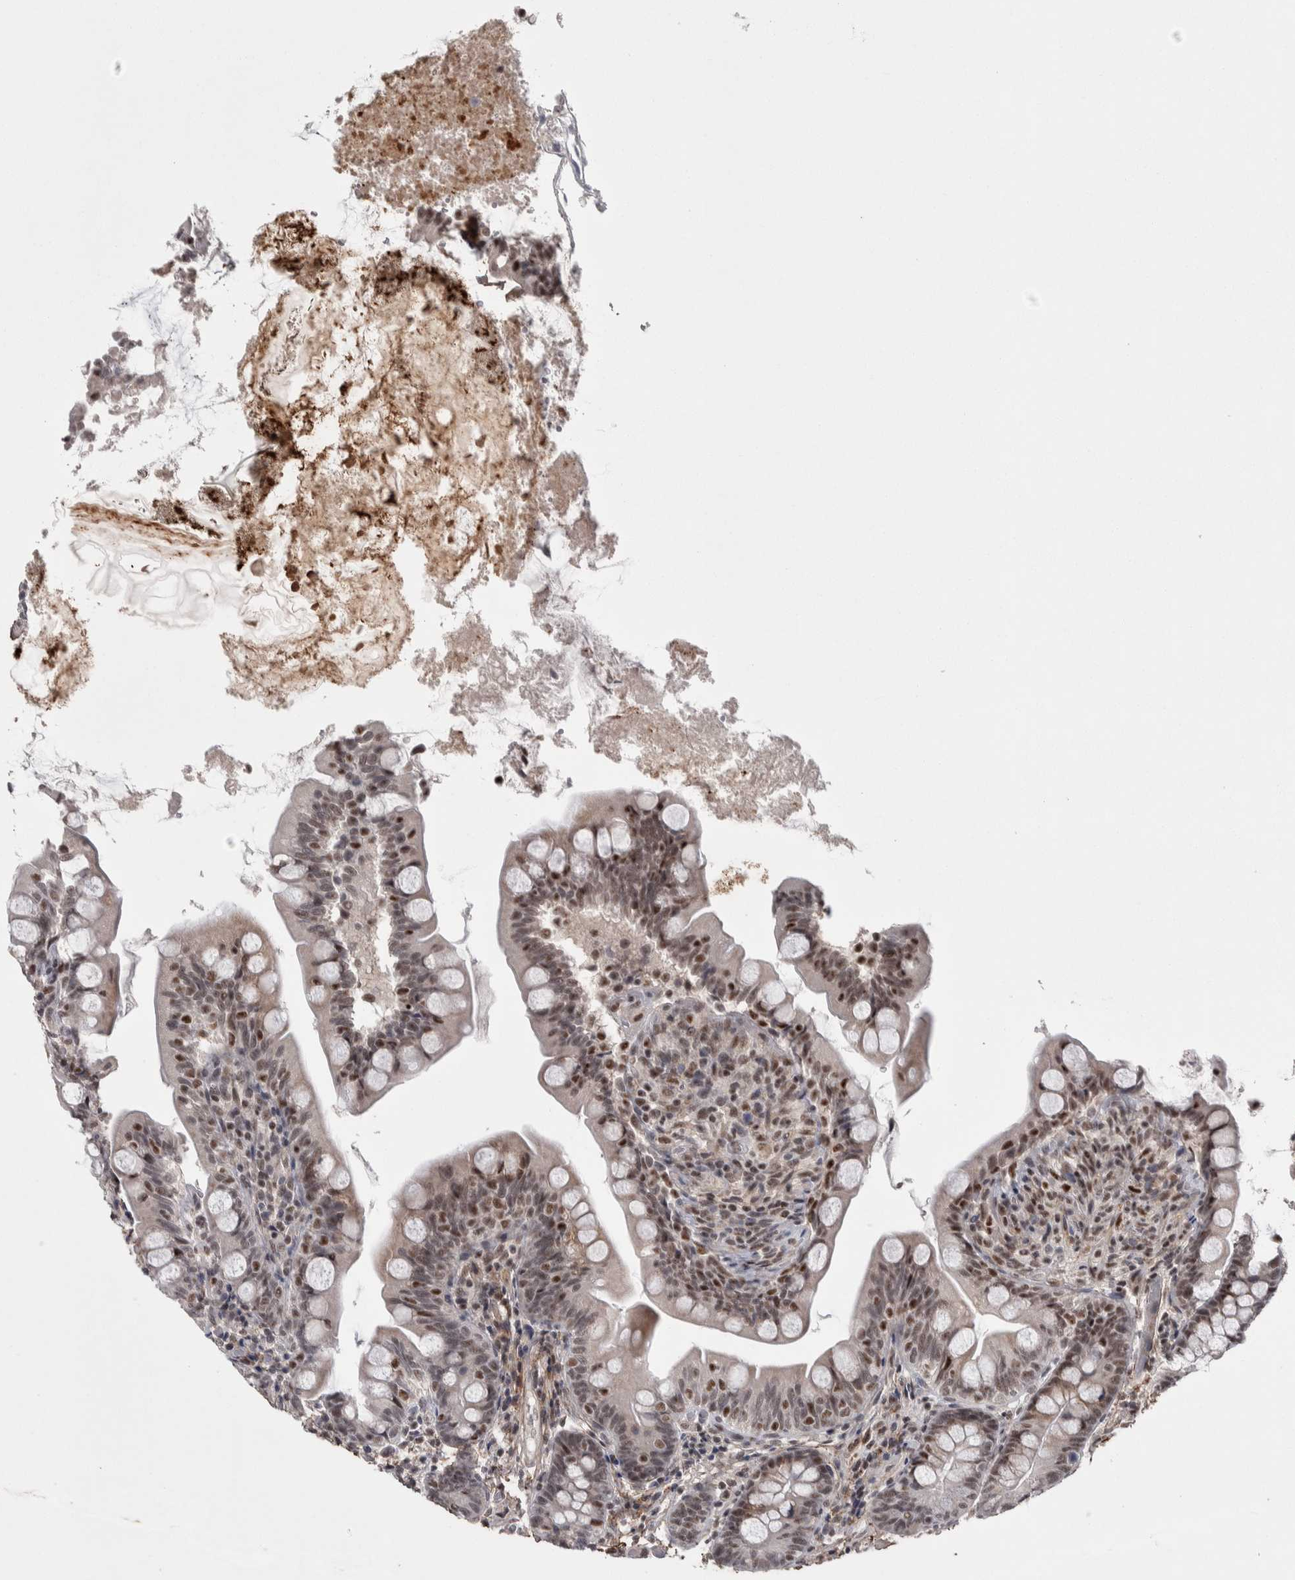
{"staining": {"intensity": "moderate", "quantity": "25%-75%", "location": "nuclear"}, "tissue": "small intestine", "cell_type": "Glandular cells", "image_type": "normal", "snomed": [{"axis": "morphology", "description": "Normal tissue, NOS"}, {"axis": "topography", "description": "Small intestine"}], "caption": "Immunohistochemistry (IHC) micrograph of benign small intestine stained for a protein (brown), which reveals medium levels of moderate nuclear staining in about 25%-75% of glandular cells.", "gene": "ASPN", "patient": {"sex": "female", "age": 56}}